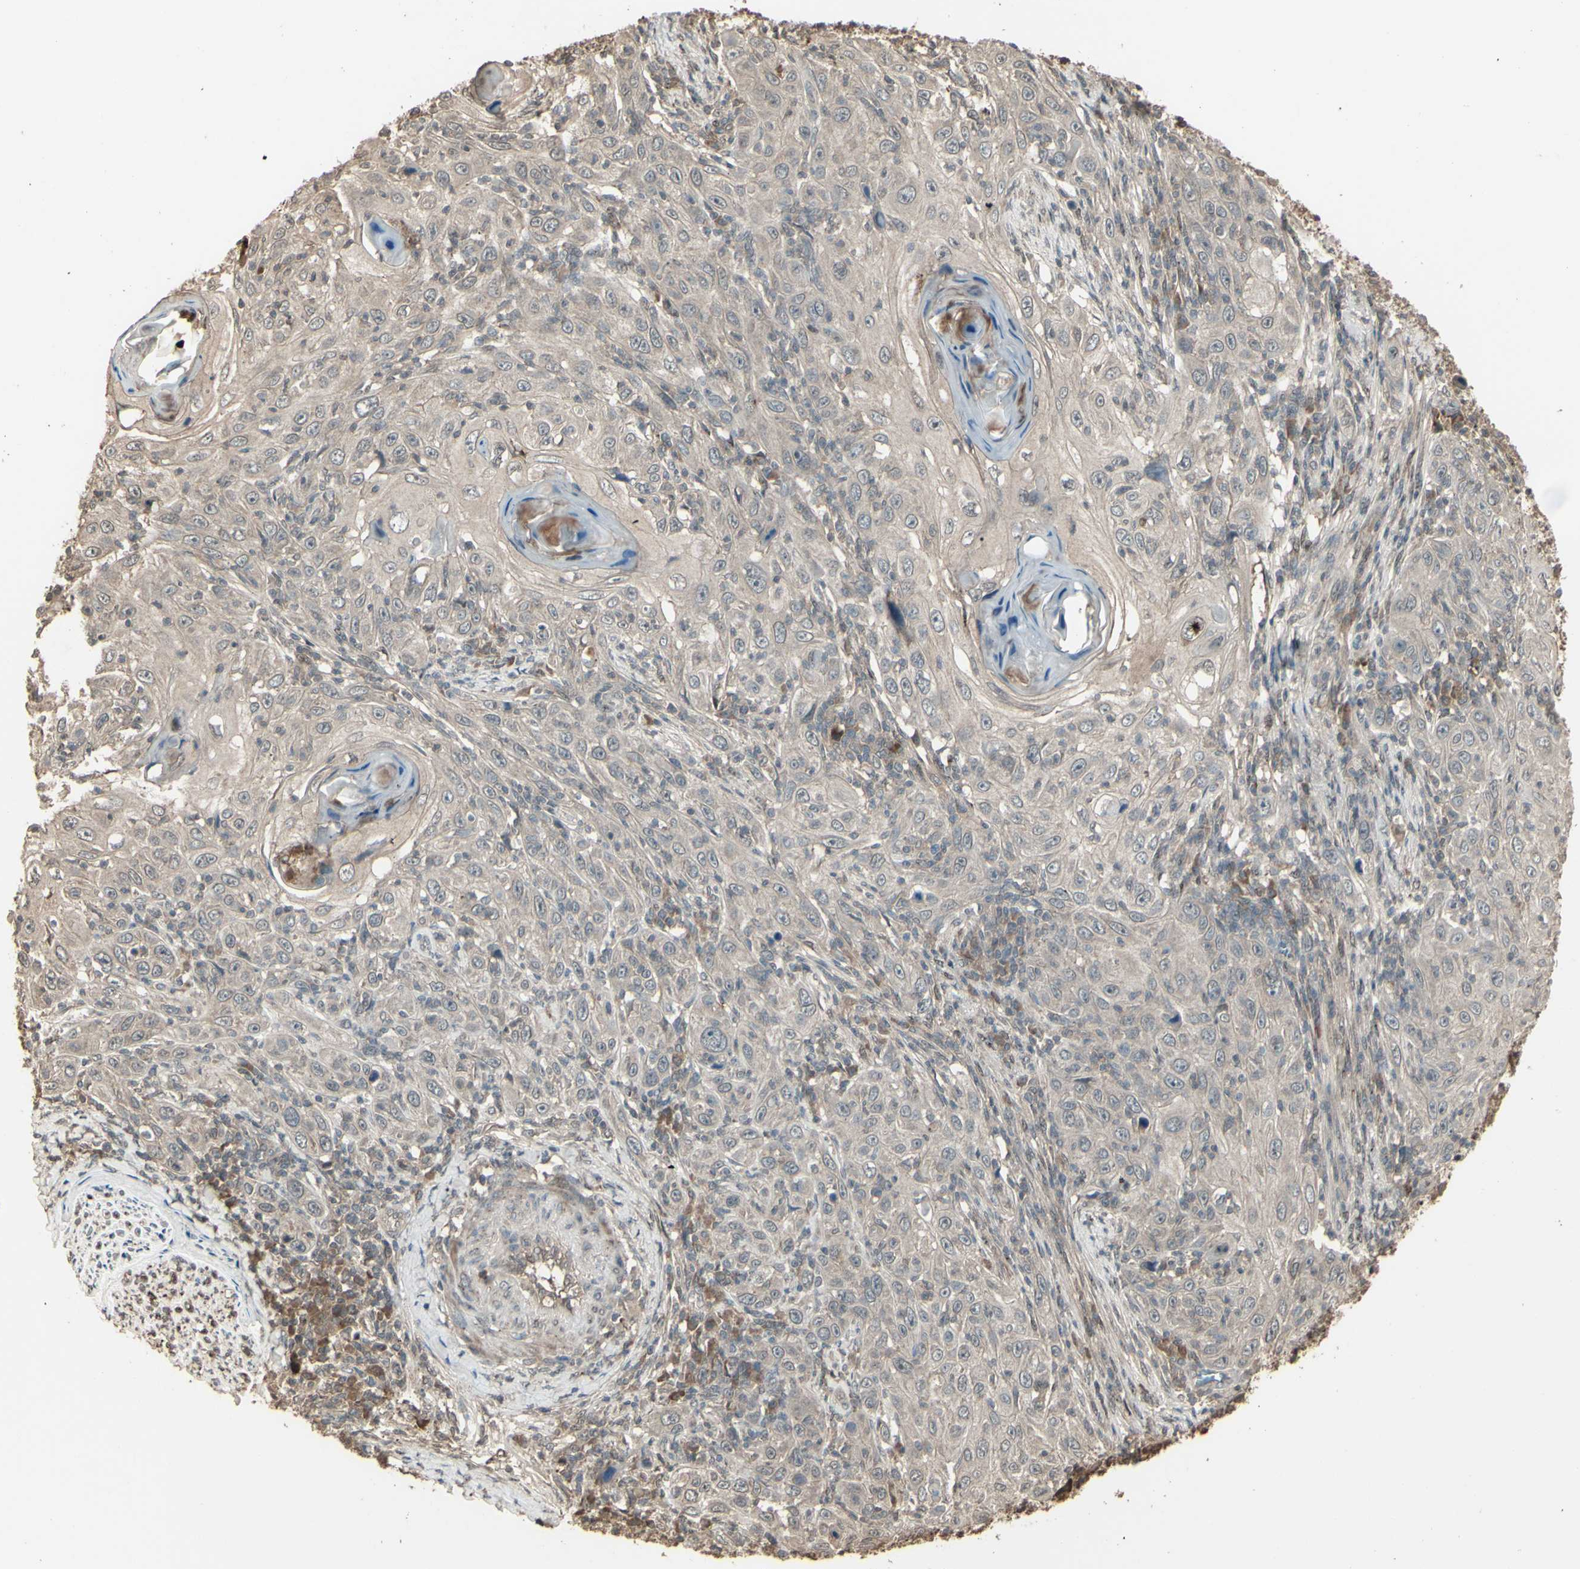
{"staining": {"intensity": "weak", "quantity": ">75%", "location": "cytoplasmic/membranous"}, "tissue": "skin cancer", "cell_type": "Tumor cells", "image_type": "cancer", "snomed": [{"axis": "morphology", "description": "Squamous cell carcinoma, NOS"}, {"axis": "topography", "description": "Skin"}], "caption": "Skin cancer tissue reveals weak cytoplasmic/membranous staining in approximately >75% of tumor cells", "gene": "GNAS", "patient": {"sex": "female", "age": 88}}